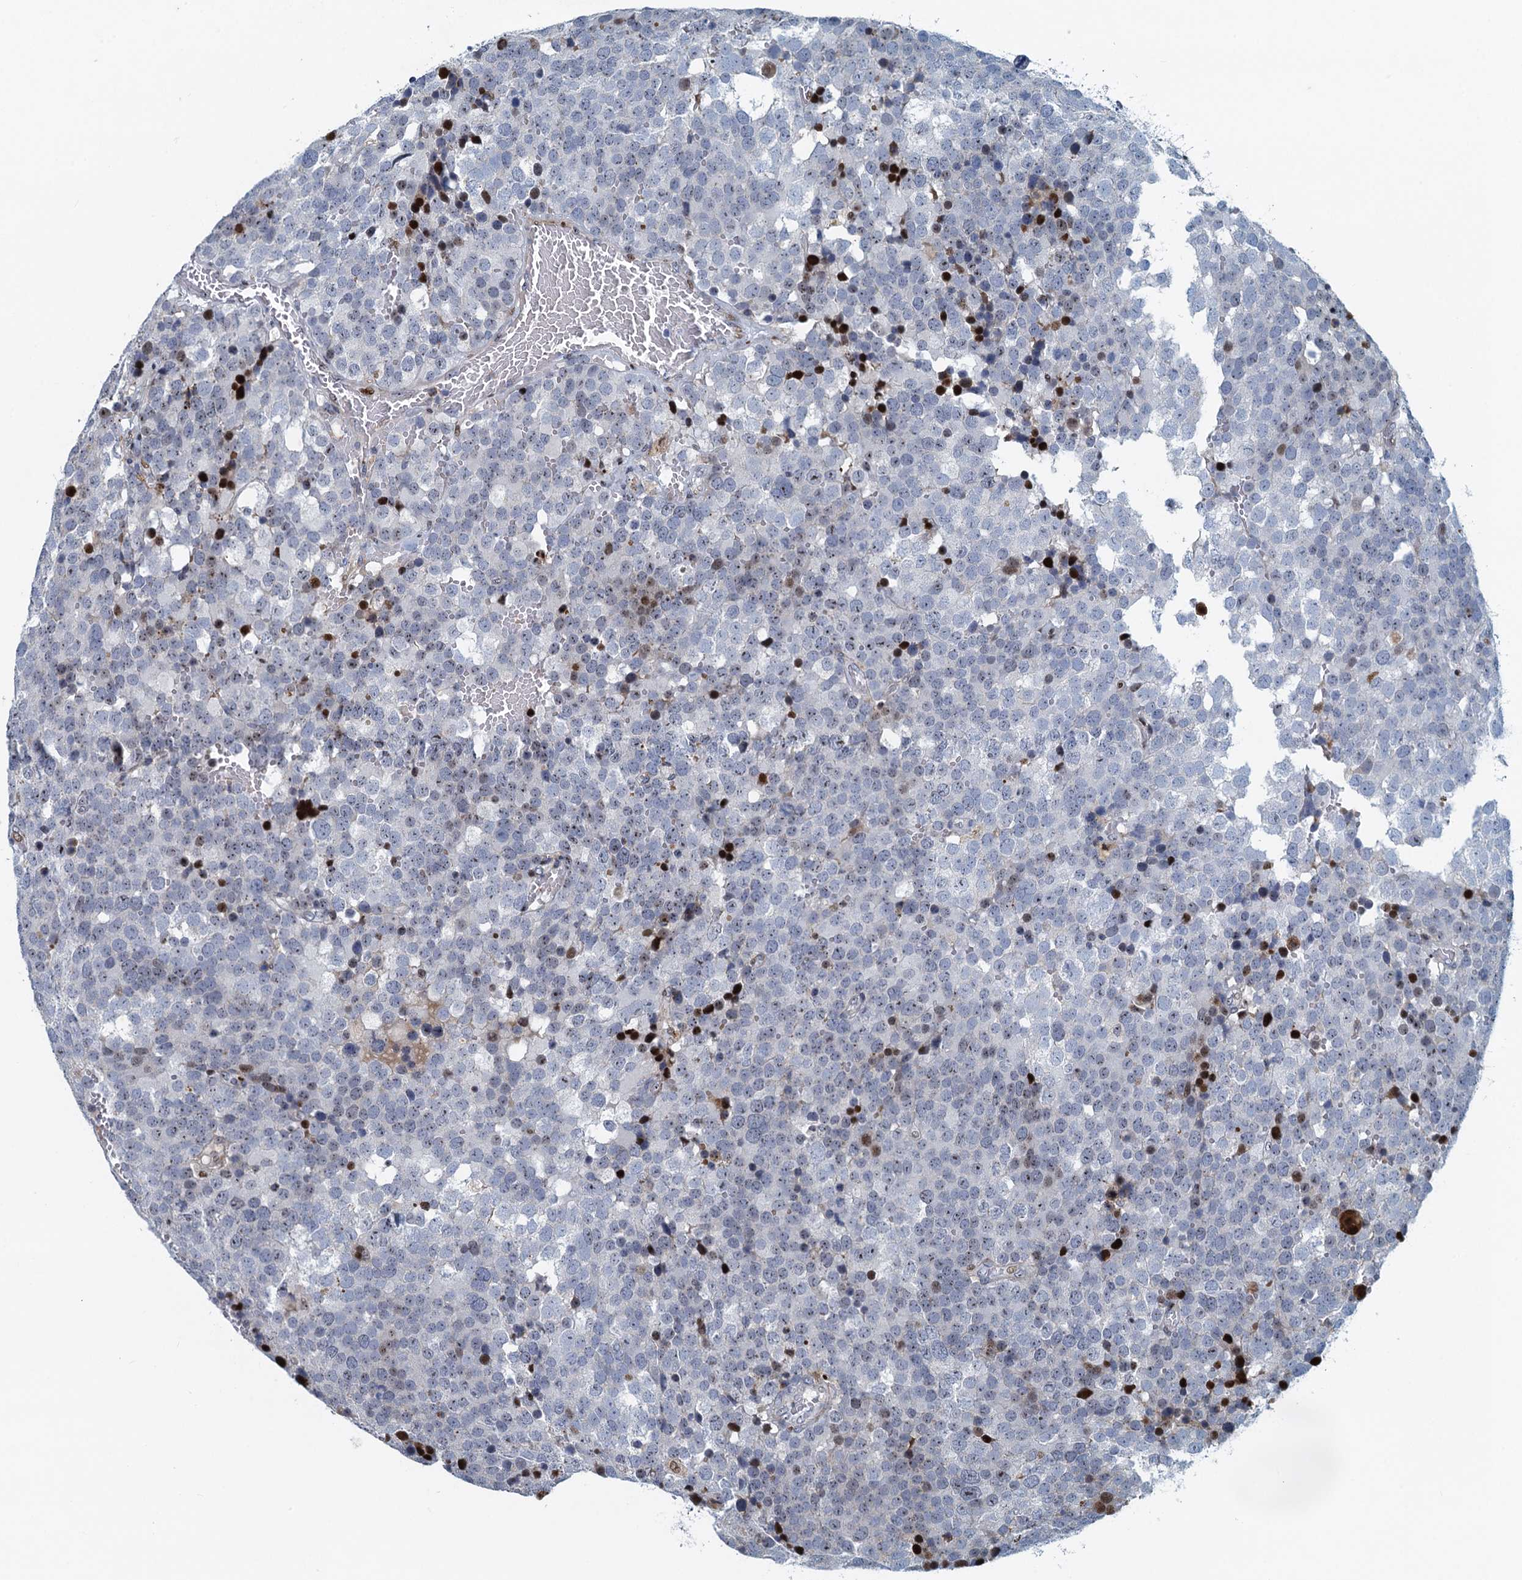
{"staining": {"intensity": "moderate", "quantity": "<25%", "location": "nuclear"}, "tissue": "testis cancer", "cell_type": "Tumor cells", "image_type": "cancer", "snomed": [{"axis": "morphology", "description": "Seminoma, NOS"}, {"axis": "topography", "description": "Testis"}], "caption": "Immunohistochemical staining of human testis cancer displays moderate nuclear protein staining in about <25% of tumor cells.", "gene": "ANKRD13D", "patient": {"sex": "male", "age": 71}}